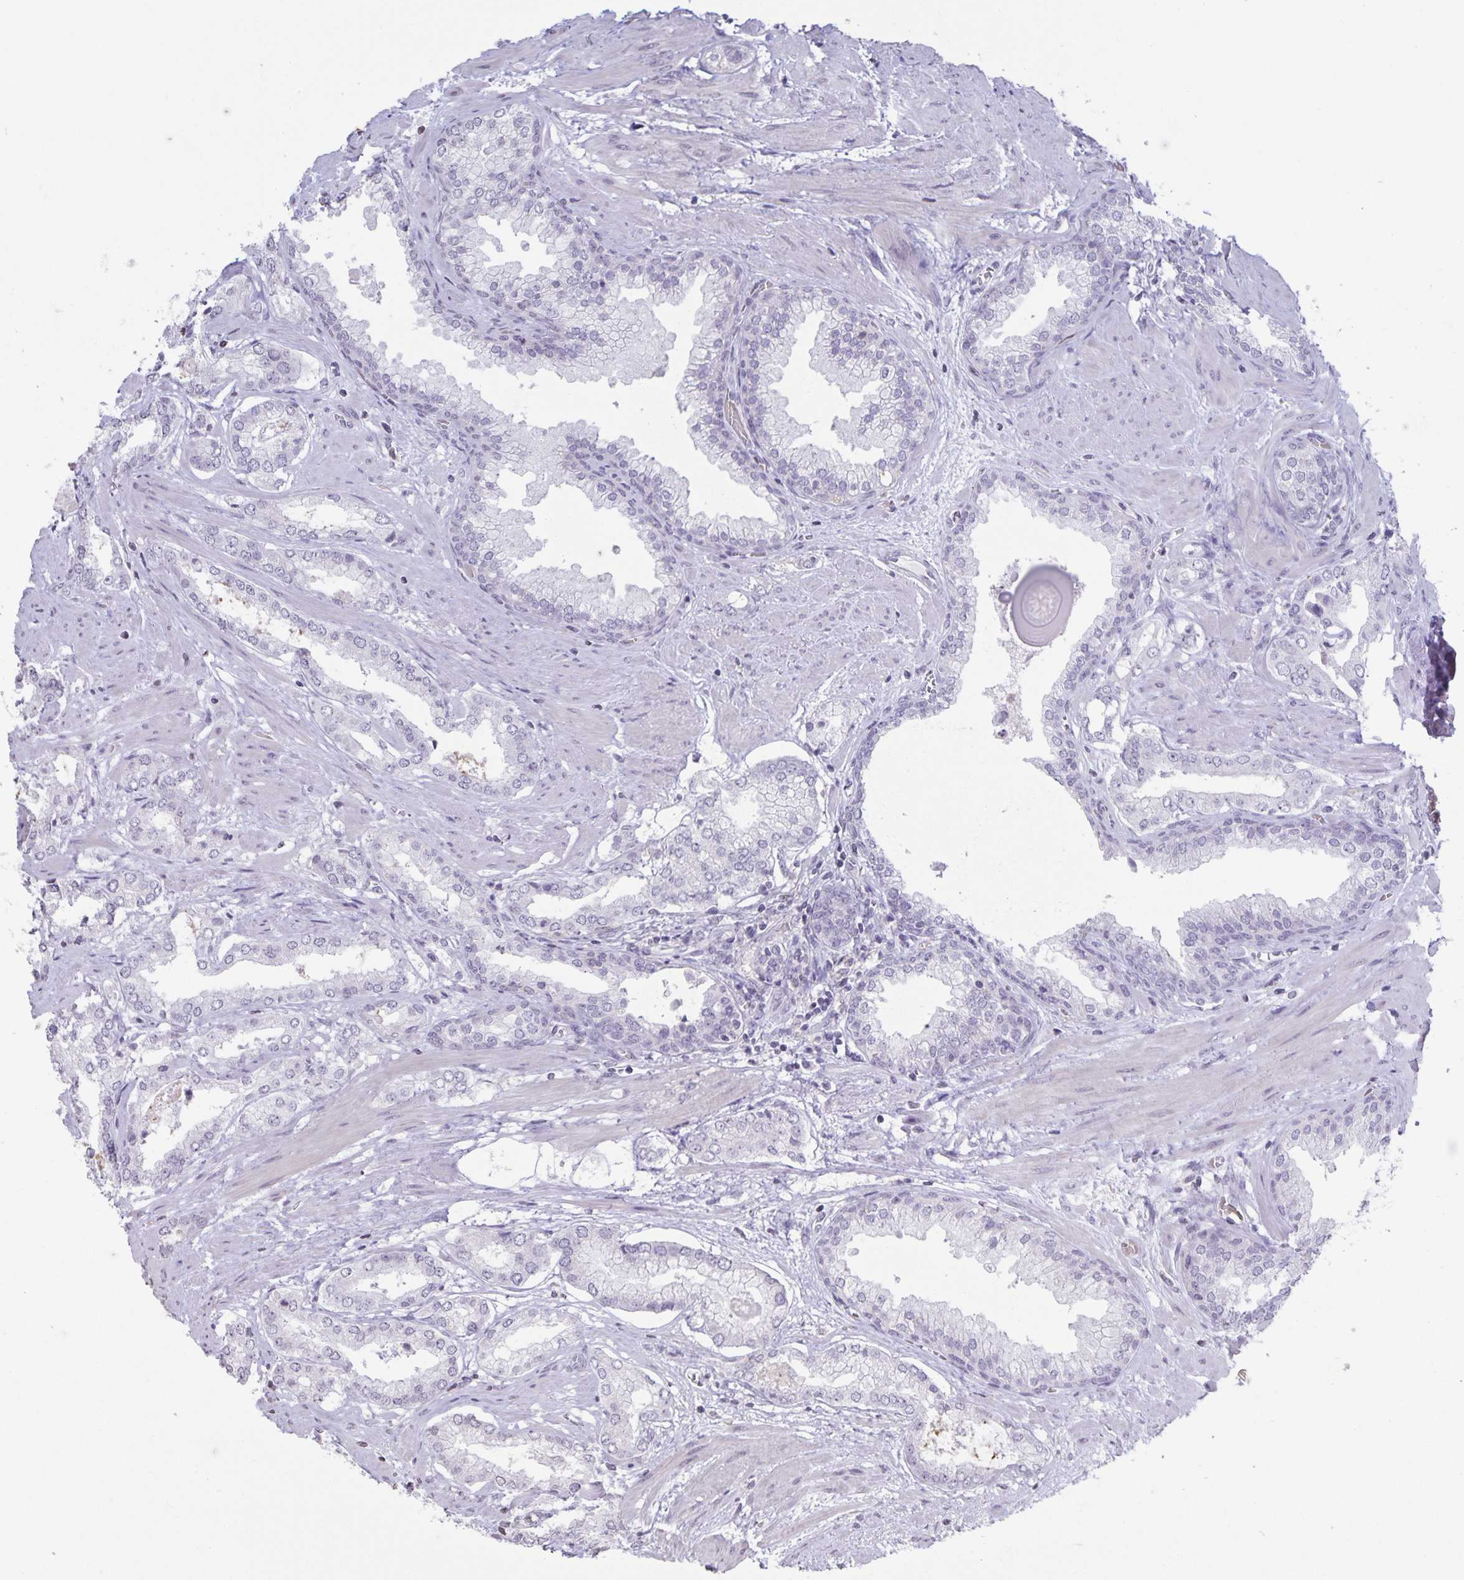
{"staining": {"intensity": "negative", "quantity": "none", "location": "none"}, "tissue": "prostate cancer", "cell_type": "Tumor cells", "image_type": "cancer", "snomed": [{"axis": "morphology", "description": "Adenocarcinoma, Low grade"}, {"axis": "topography", "description": "Prostate"}], "caption": "An immunohistochemistry (IHC) photomicrograph of adenocarcinoma (low-grade) (prostate) is shown. There is no staining in tumor cells of adenocarcinoma (low-grade) (prostate).", "gene": "AQP4", "patient": {"sex": "male", "age": 64}}